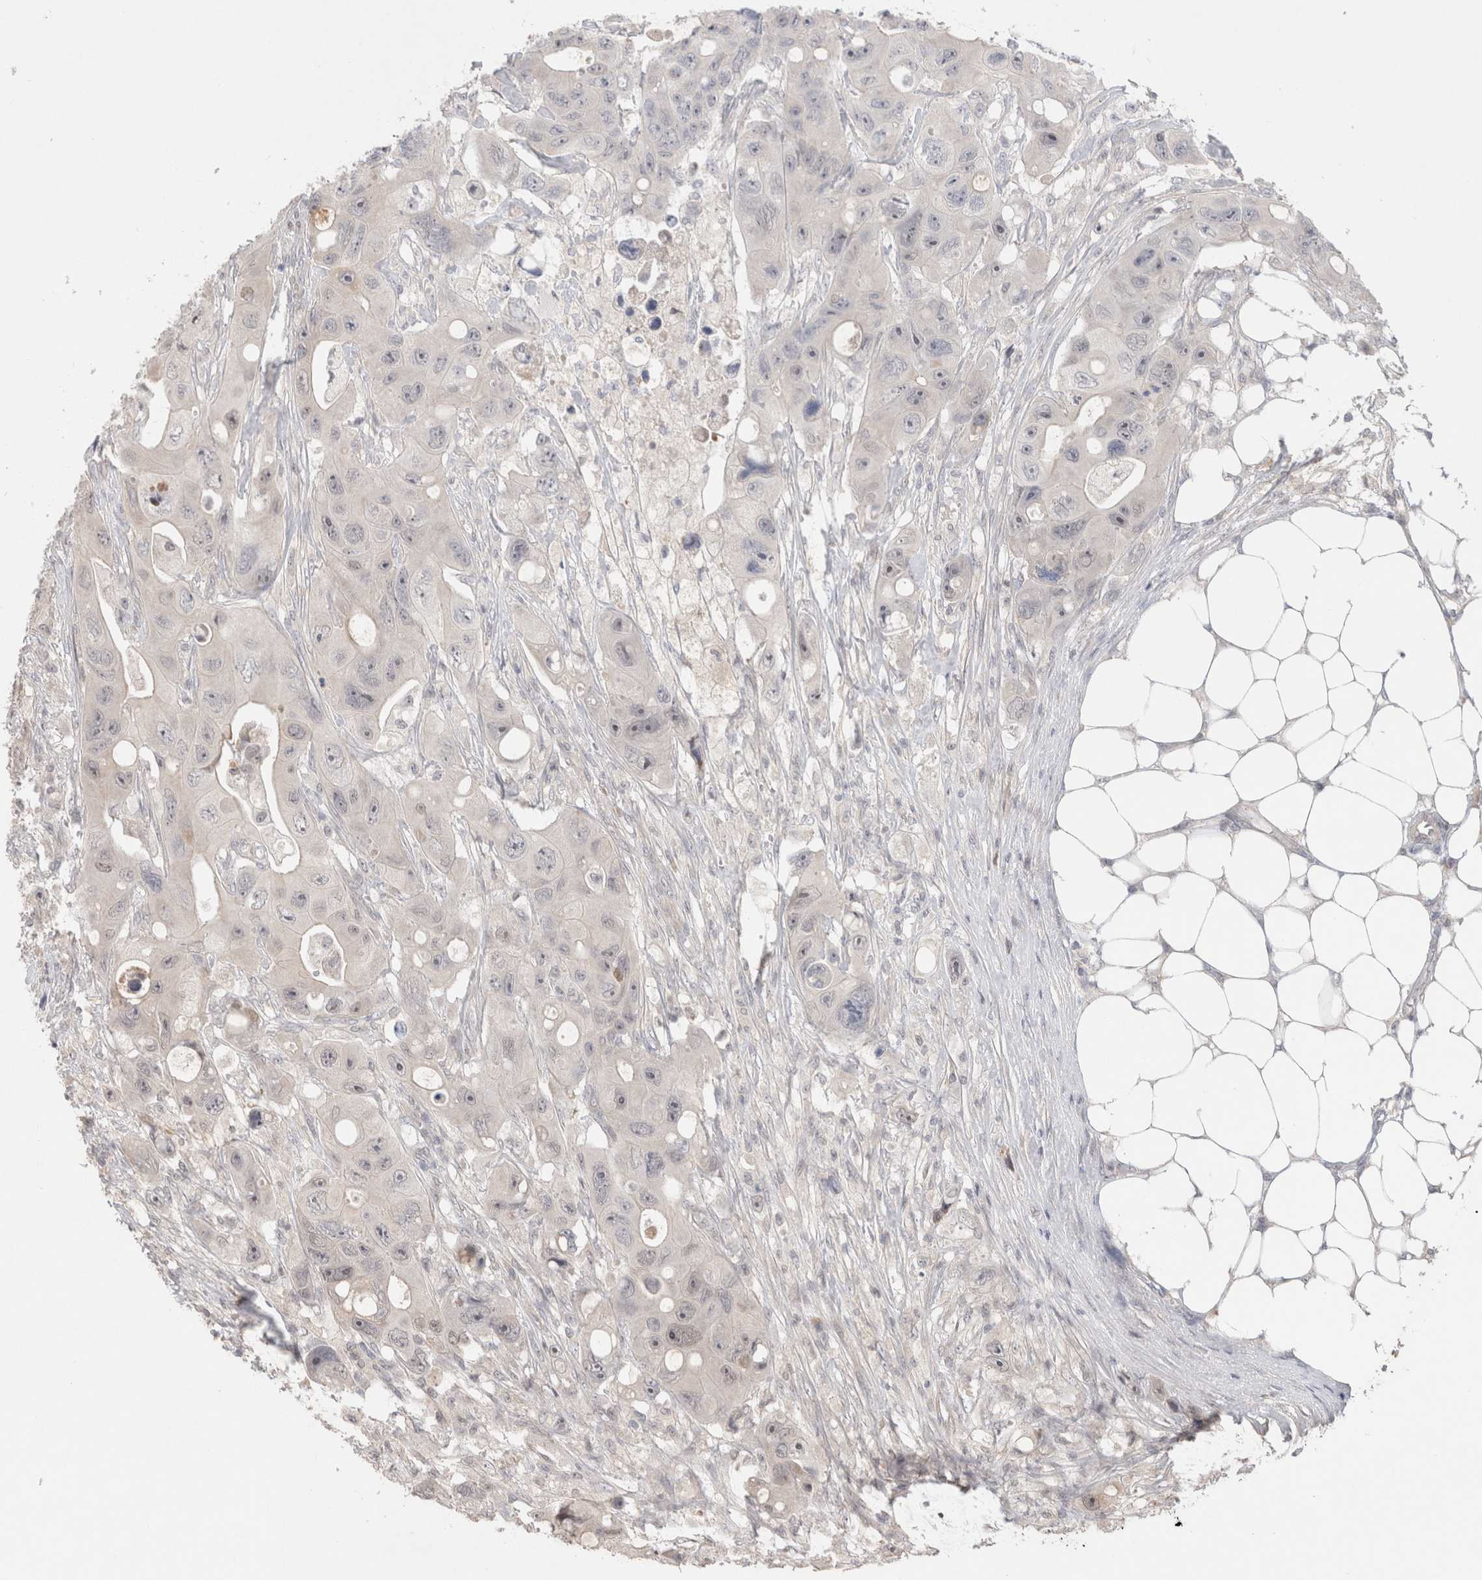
{"staining": {"intensity": "negative", "quantity": "none", "location": "none"}, "tissue": "colorectal cancer", "cell_type": "Tumor cells", "image_type": "cancer", "snomed": [{"axis": "morphology", "description": "Adenocarcinoma, NOS"}, {"axis": "topography", "description": "Colon"}], "caption": "Immunohistochemical staining of colorectal cancer displays no significant staining in tumor cells.", "gene": "SYDE2", "patient": {"sex": "female", "age": 46}}